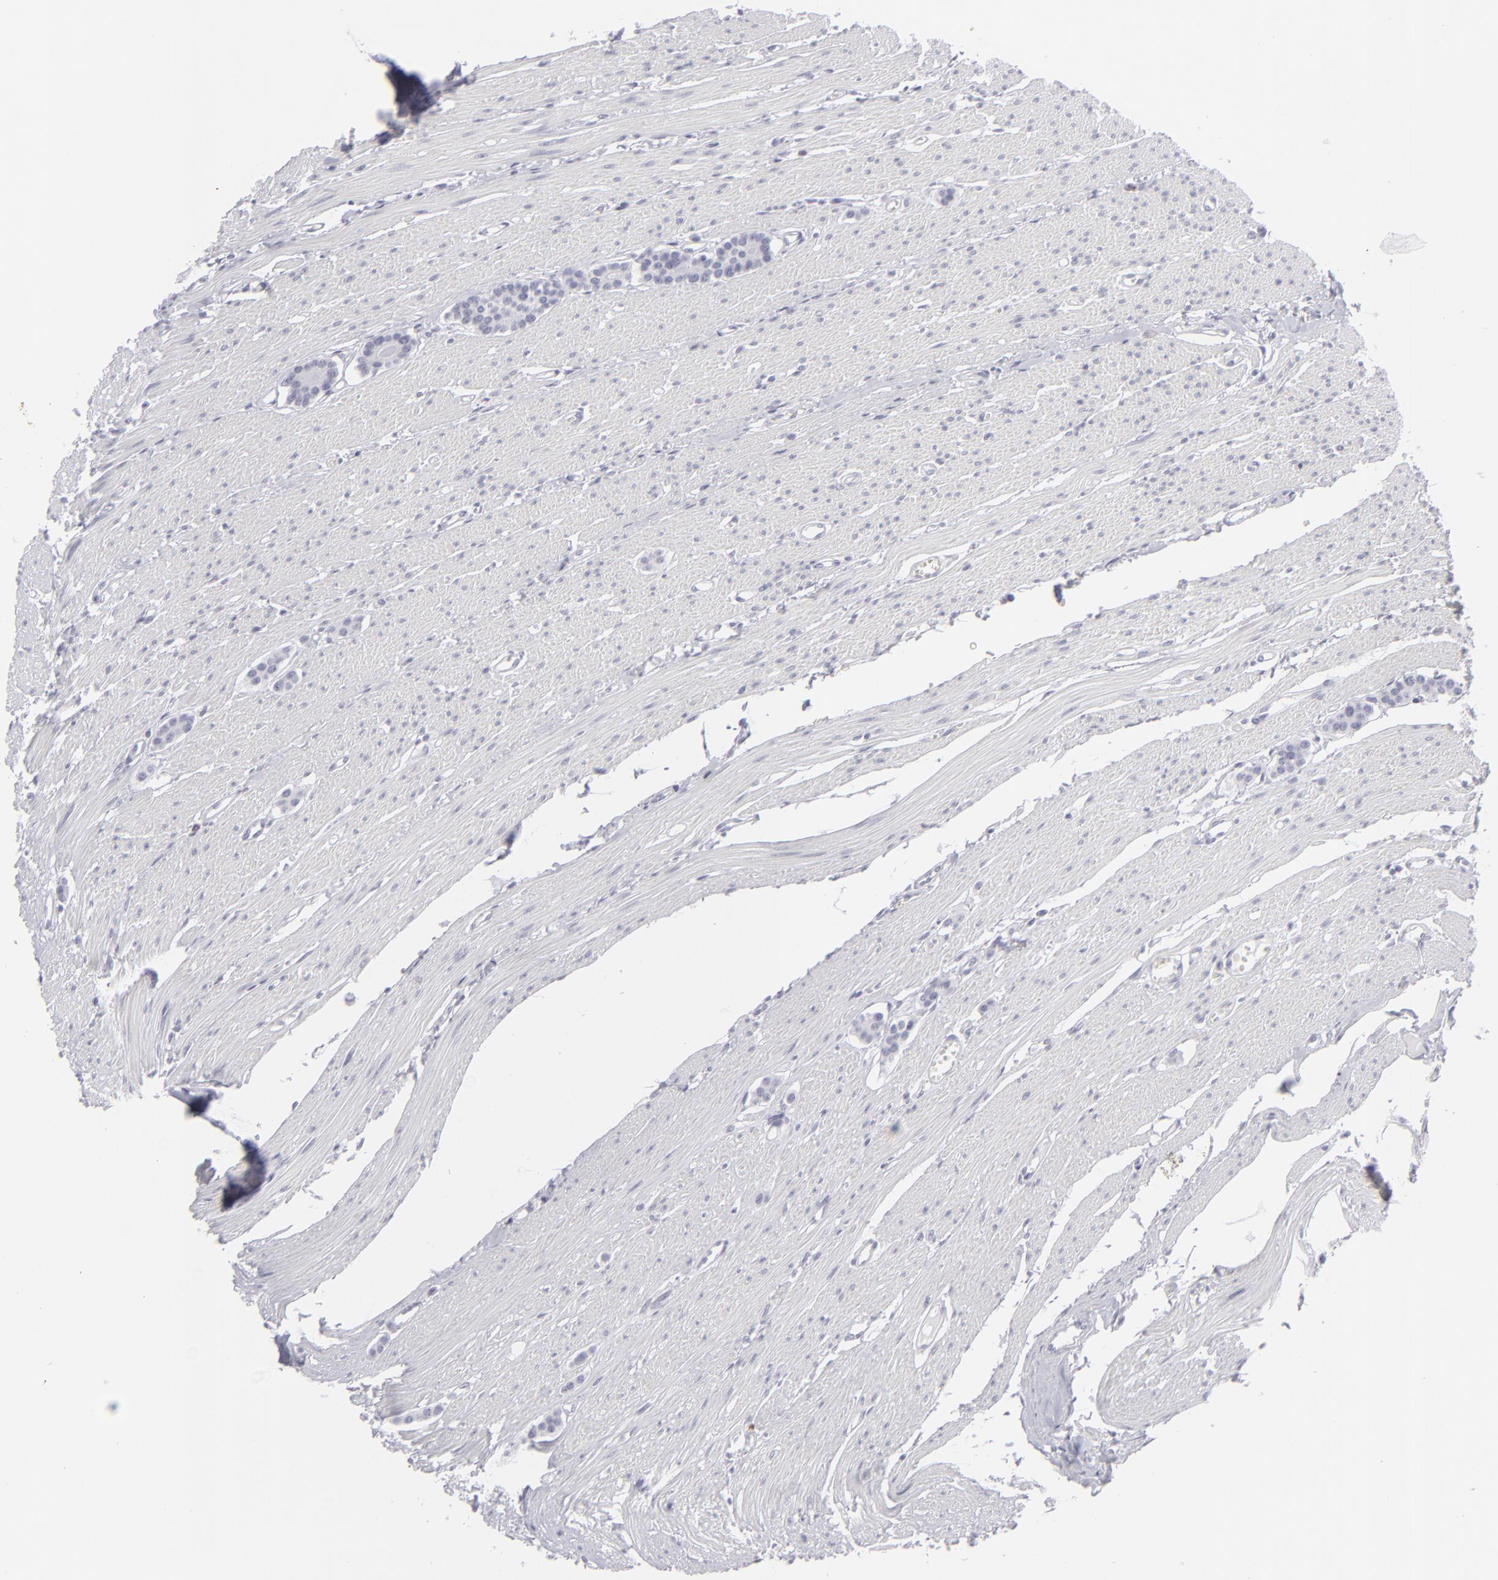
{"staining": {"intensity": "negative", "quantity": "none", "location": "none"}, "tissue": "carcinoid", "cell_type": "Tumor cells", "image_type": "cancer", "snomed": [{"axis": "morphology", "description": "Carcinoid, malignant, NOS"}, {"axis": "topography", "description": "Small intestine"}], "caption": "This is a histopathology image of immunohistochemistry staining of carcinoid, which shows no positivity in tumor cells.", "gene": "CD7", "patient": {"sex": "male", "age": 60}}